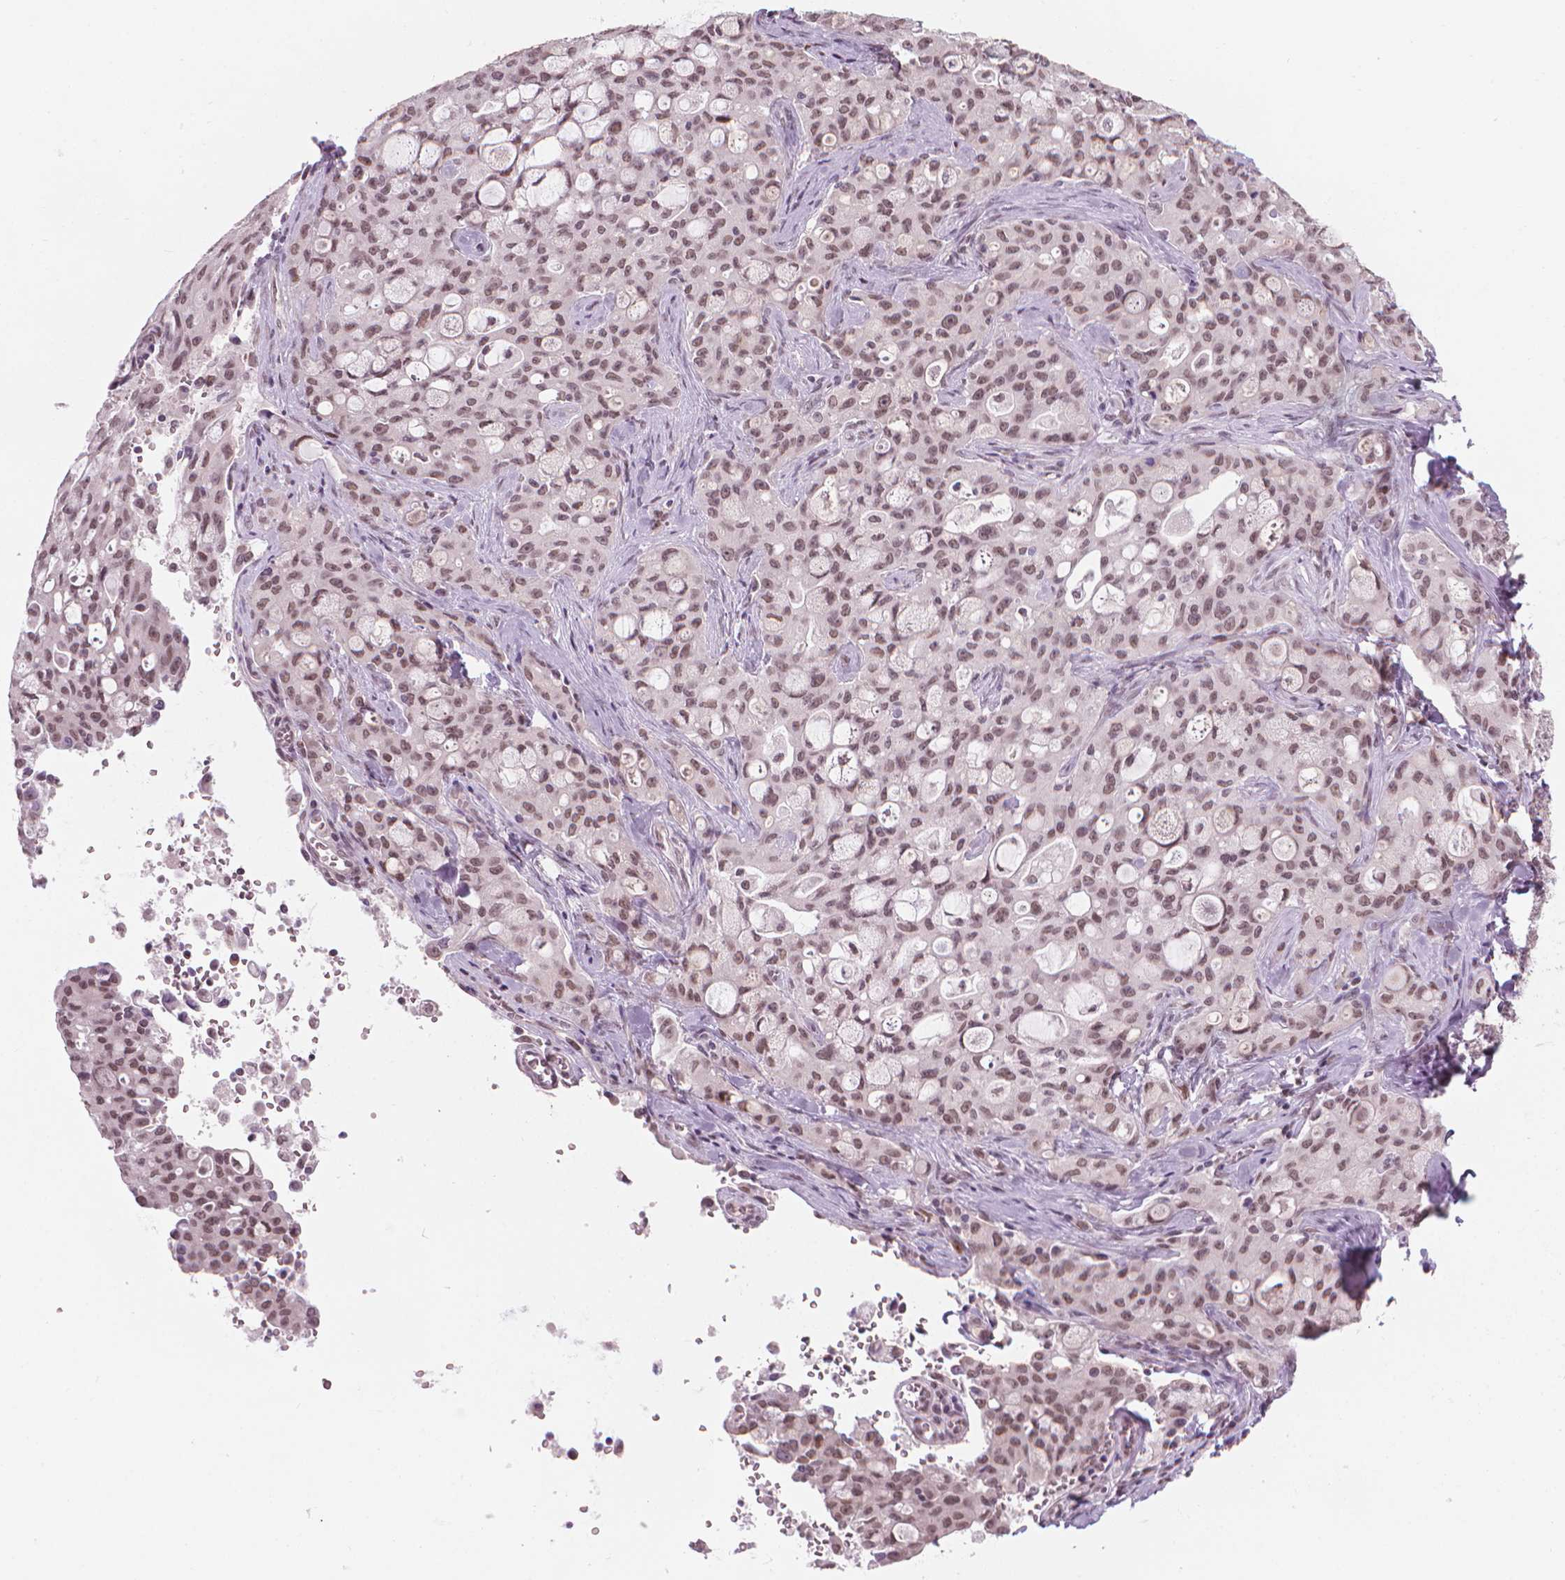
{"staining": {"intensity": "moderate", "quantity": ">75%", "location": "nuclear"}, "tissue": "lung cancer", "cell_type": "Tumor cells", "image_type": "cancer", "snomed": [{"axis": "morphology", "description": "Adenocarcinoma, NOS"}, {"axis": "topography", "description": "Lung"}], "caption": "A micrograph of human lung adenocarcinoma stained for a protein demonstrates moderate nuclear brown staining in tumor cells.", "gene": "CDKN1C", "patient": {"sex": "female", "age": 44}}